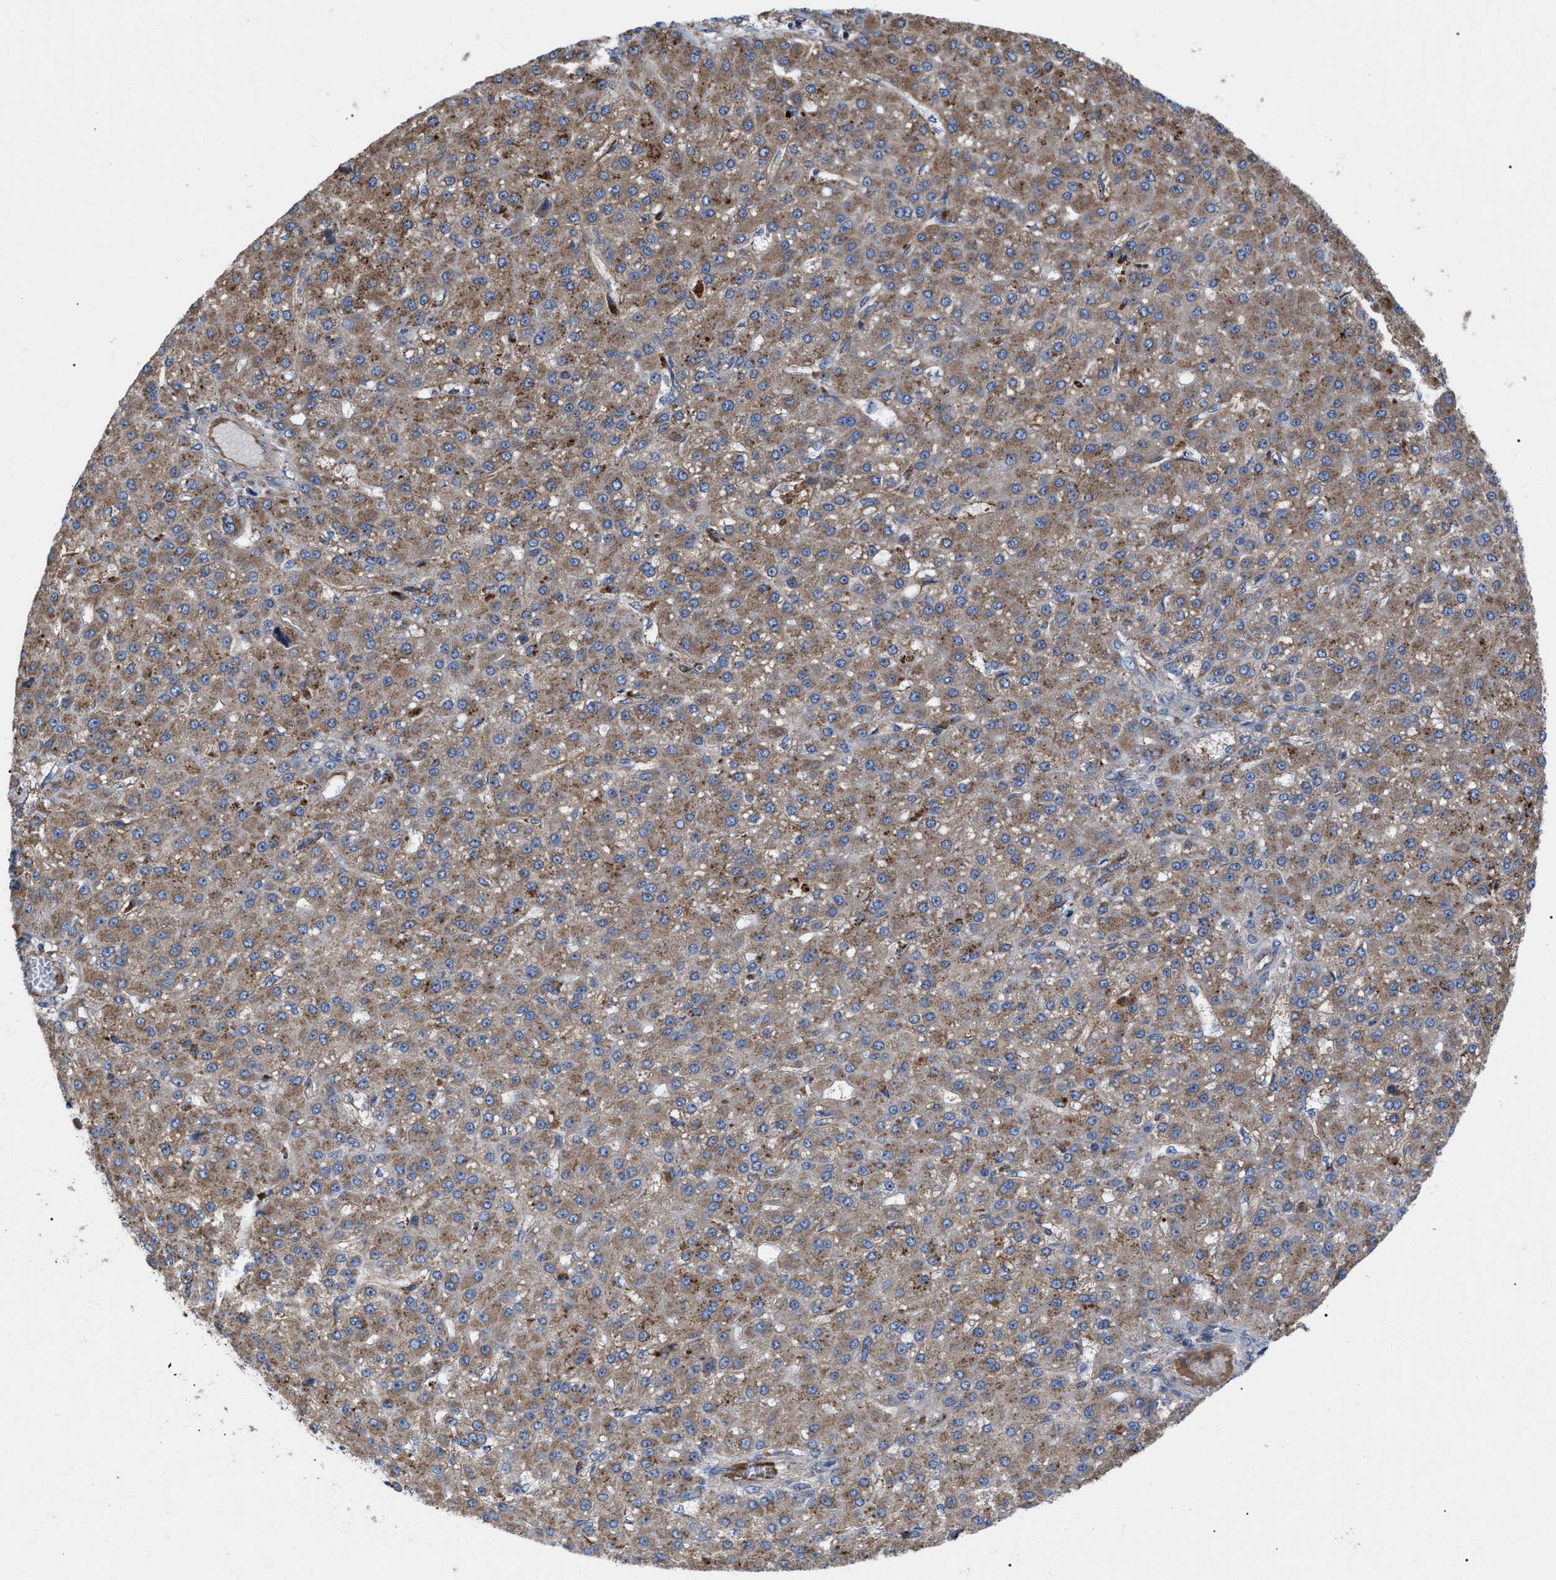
{"staining": {"intensity": "moderate", "quantity": ">75%", "location": "cytoplasmic/membranous"}, "tissue": "liver cancer", "cell_type": "Tumor cells", "image_type": "cancer", "snomed": [{"axis": "morphology", "description": "Carcinoma, Hepatocellular, NOS"}, {"axis": "topography", "description": "Liver"}], "caption": "Liver cancer was stained to show a protein in brown. There is medium levels of moderate cytoplasmic/membranous expression in approximately >75% of tumor cells. (brown staining indicates protein expression, while blue staining denotes nuclei).", "gene": "FAM171A2", "patient": {"sex": "male", "age": 67}}